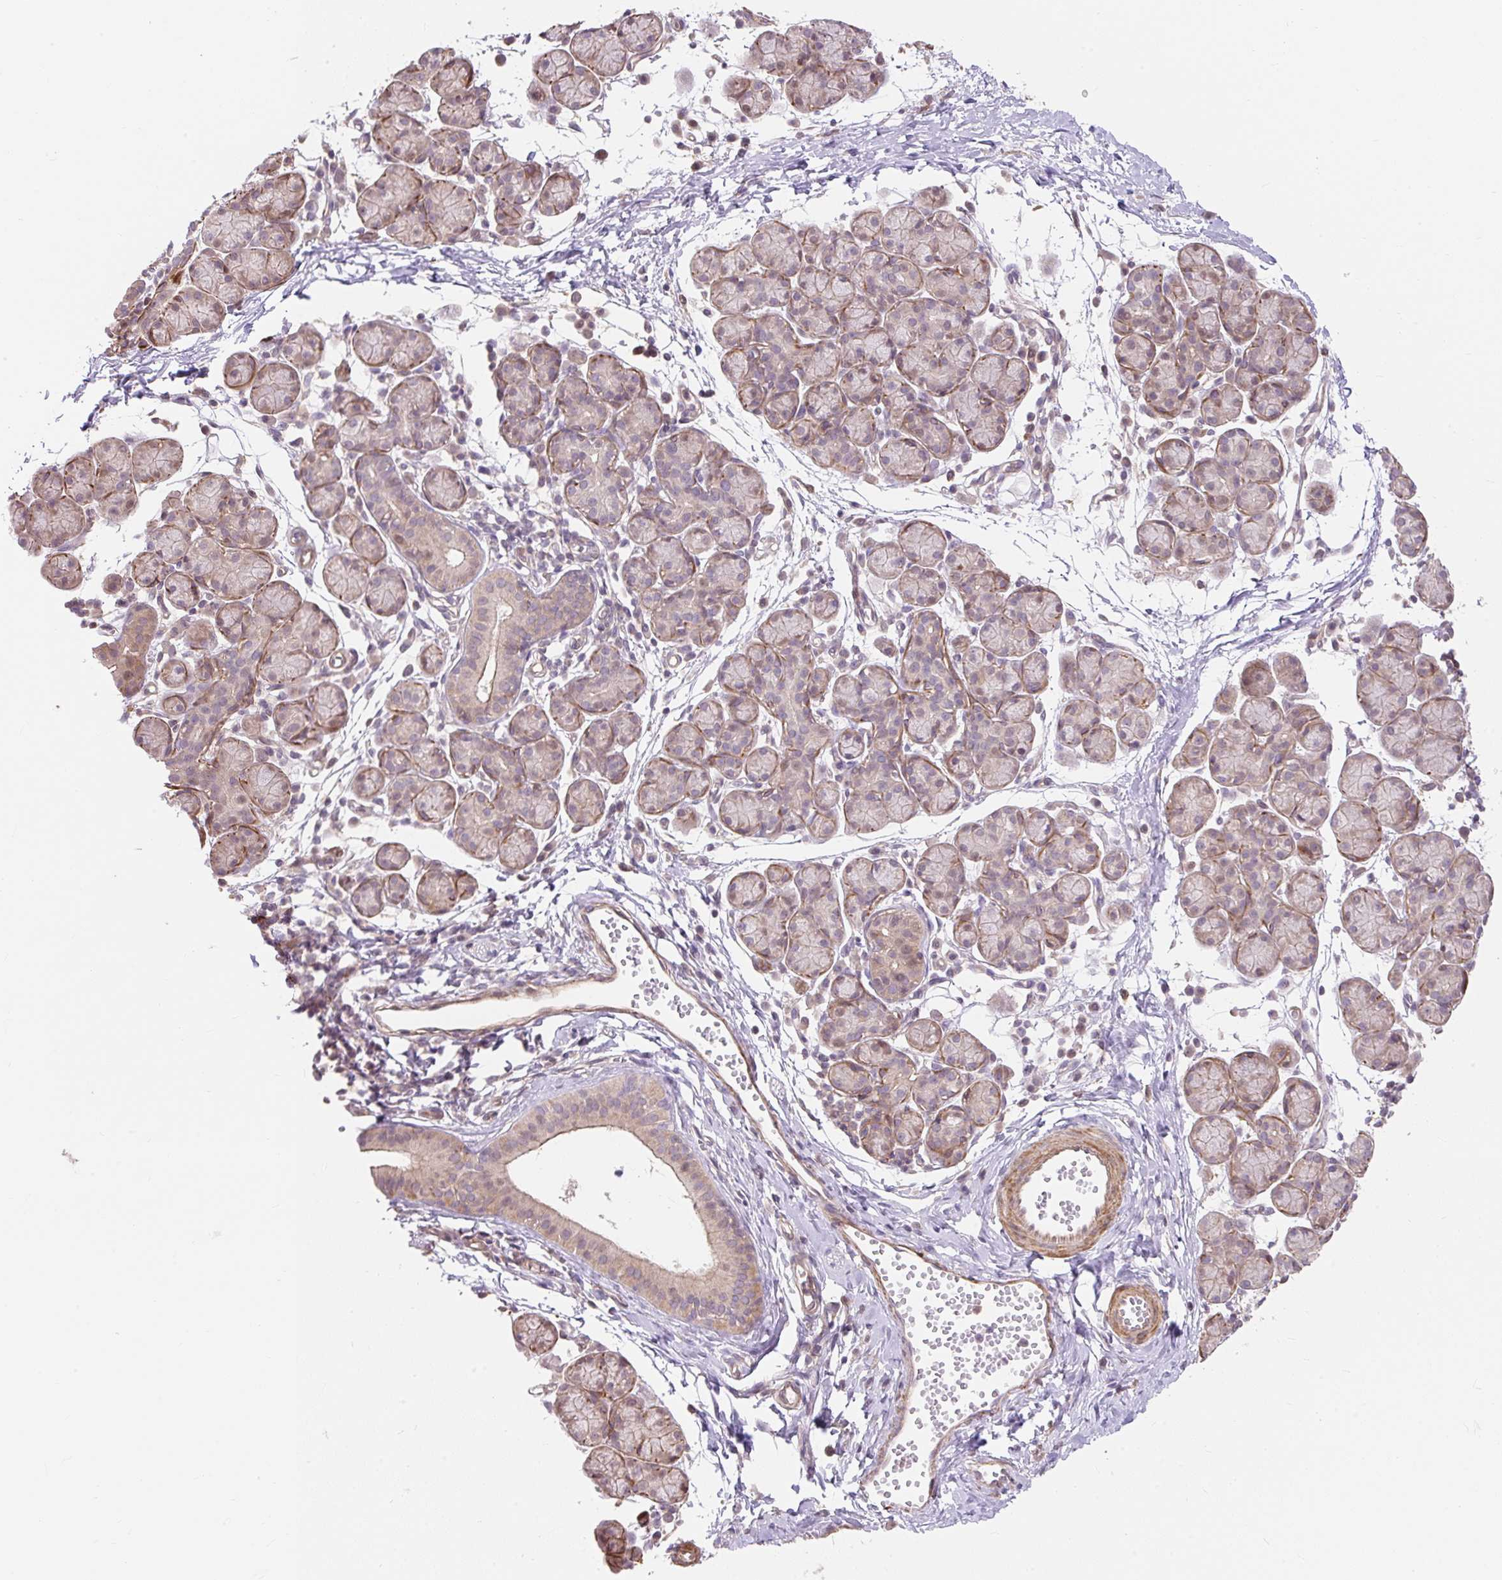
{"staining": {"intensity": "weak", "quantity": "25%-75%", "location": "cytoplasmic/membranous,nuclear"}, "tissue": "salivary gland", "cell_type": "Glandular cells", "image_type": "normal", "snomed": [{"axis": "morphology", "description": "Normal tissue, NOS"}, {"axis": "morphology", "description": "Inflammation, NOS"}, {"axis": "topography", "description": "Lymph node"}, {"axis": "topography", "description": "Salivary gland"}], "caption": "An image of human salivary gland stained for a protein demonstrates weak cytoplasmic/membranous,nuclear brown staining in glandular cells.", "gene": "EMC10", "patient": {"sex": "male", "age": 3}}